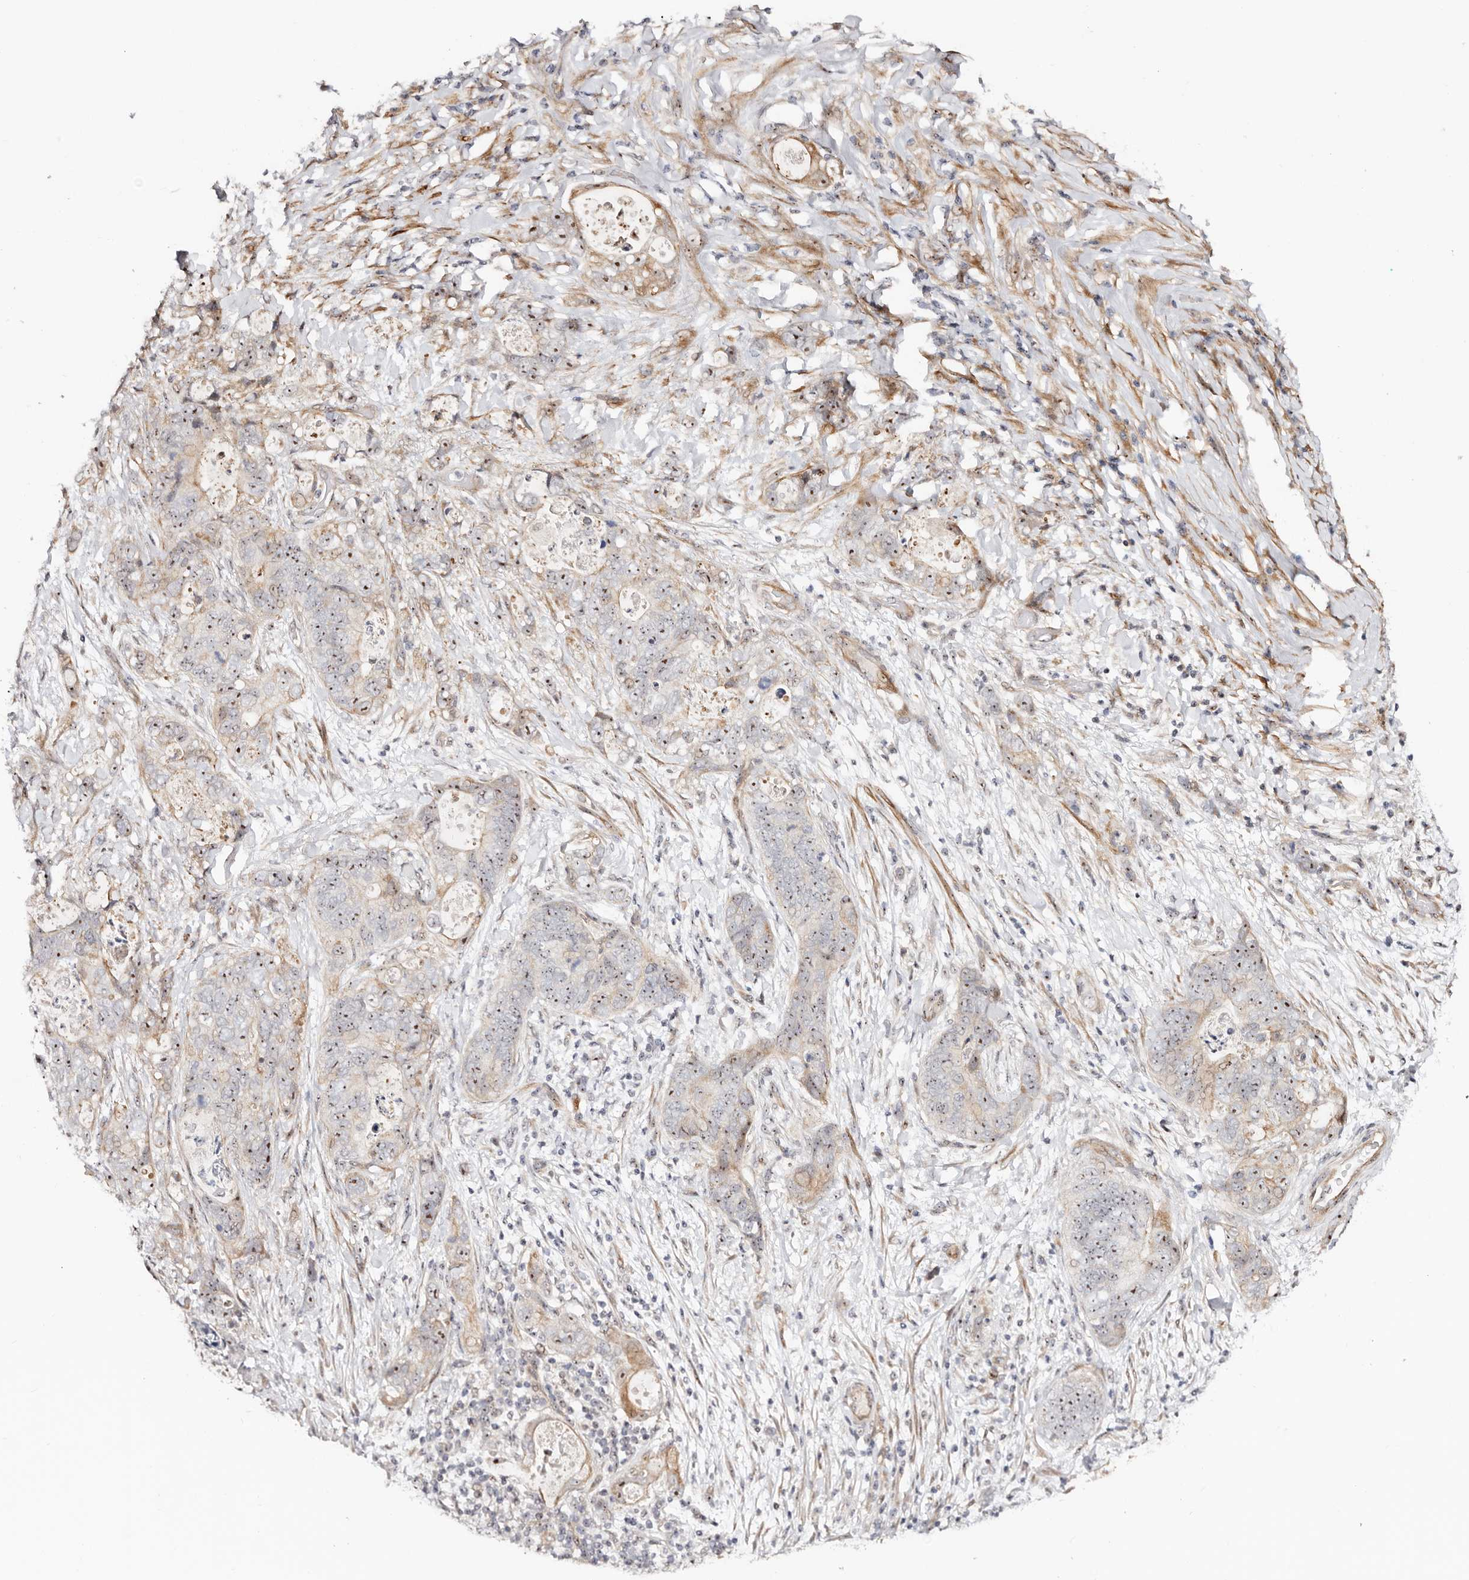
{"staining": {"intensity": "moderate", "quantity": ">75%", "location": "nuclear"}, "tissue": "stomach cancer", "cell_type": "Tumor cells", "image_type": "cancer", "snomed": [{"axis": "morphology", "description": "Normal tissue, NOS"}, {"axis": "morphology", "description": "Adenocarcinoma, NOS"}, {"axis": "topography", "description": "Stomach"}], "caption": "Human stomach adenocarcinoma stained for a protein (brown) exhibits moderate nuclear positive positivity in approximately >75% of tumor cells.", "gene": "ODF2L", "patient": {"sex": "female", "age": 89}}